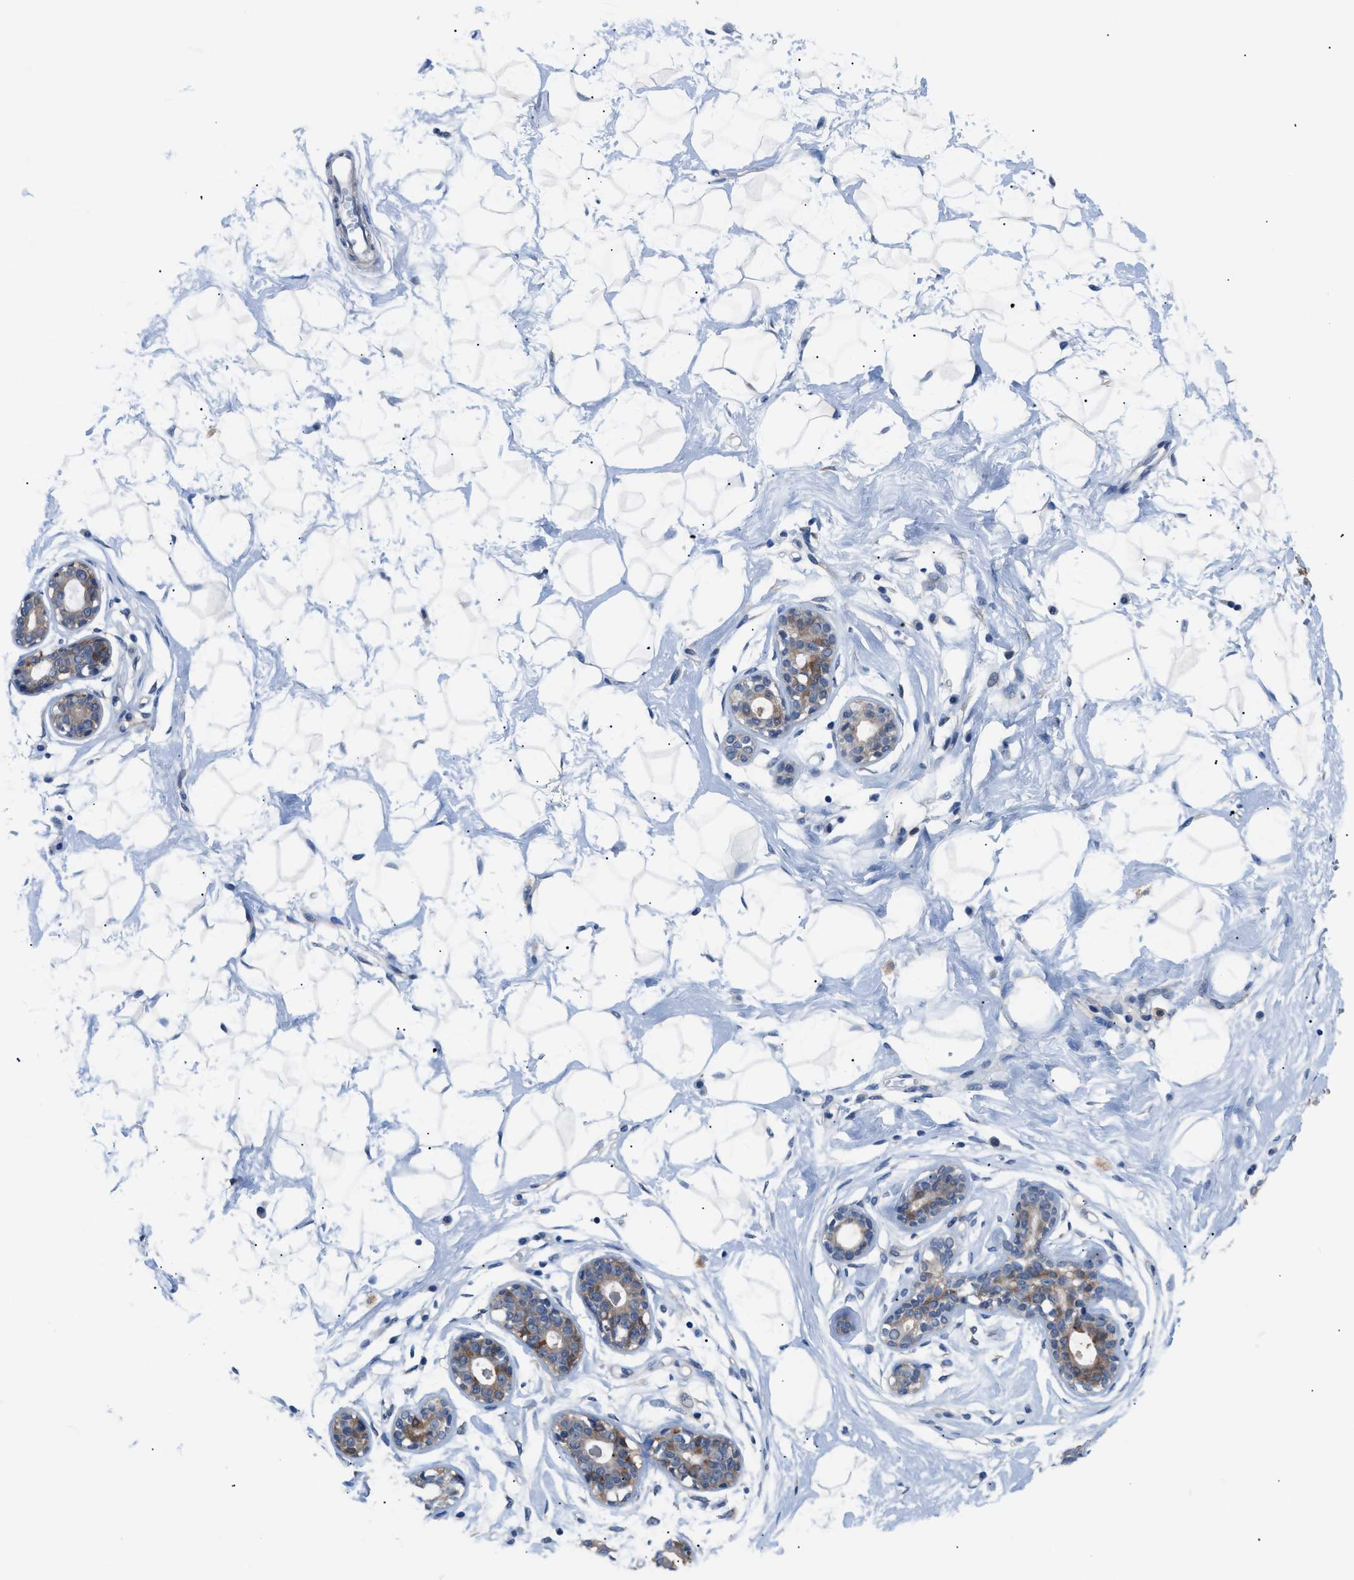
{"staining": {"intensity": "negative", "quantity": "none", "location": "none"}, "tissue": "breast", "cell_type": "Adipocytes", "image_type": "normal", "snomed": [{"axis": "morphology", "description": "Normal tissue, NOS"}, {"axis": "topography", "description": "Breast"}], "caption": "DAB (3,3'-diaminobenzidine) immunohistochemical staining of unremarkable human breast demonstrates no significant expression in adipocytes. (DAB immunohistochemistry (IHC), high magnification).", "gene": "TMEM45B", "patient": {"sex": "female", "age": 23}}